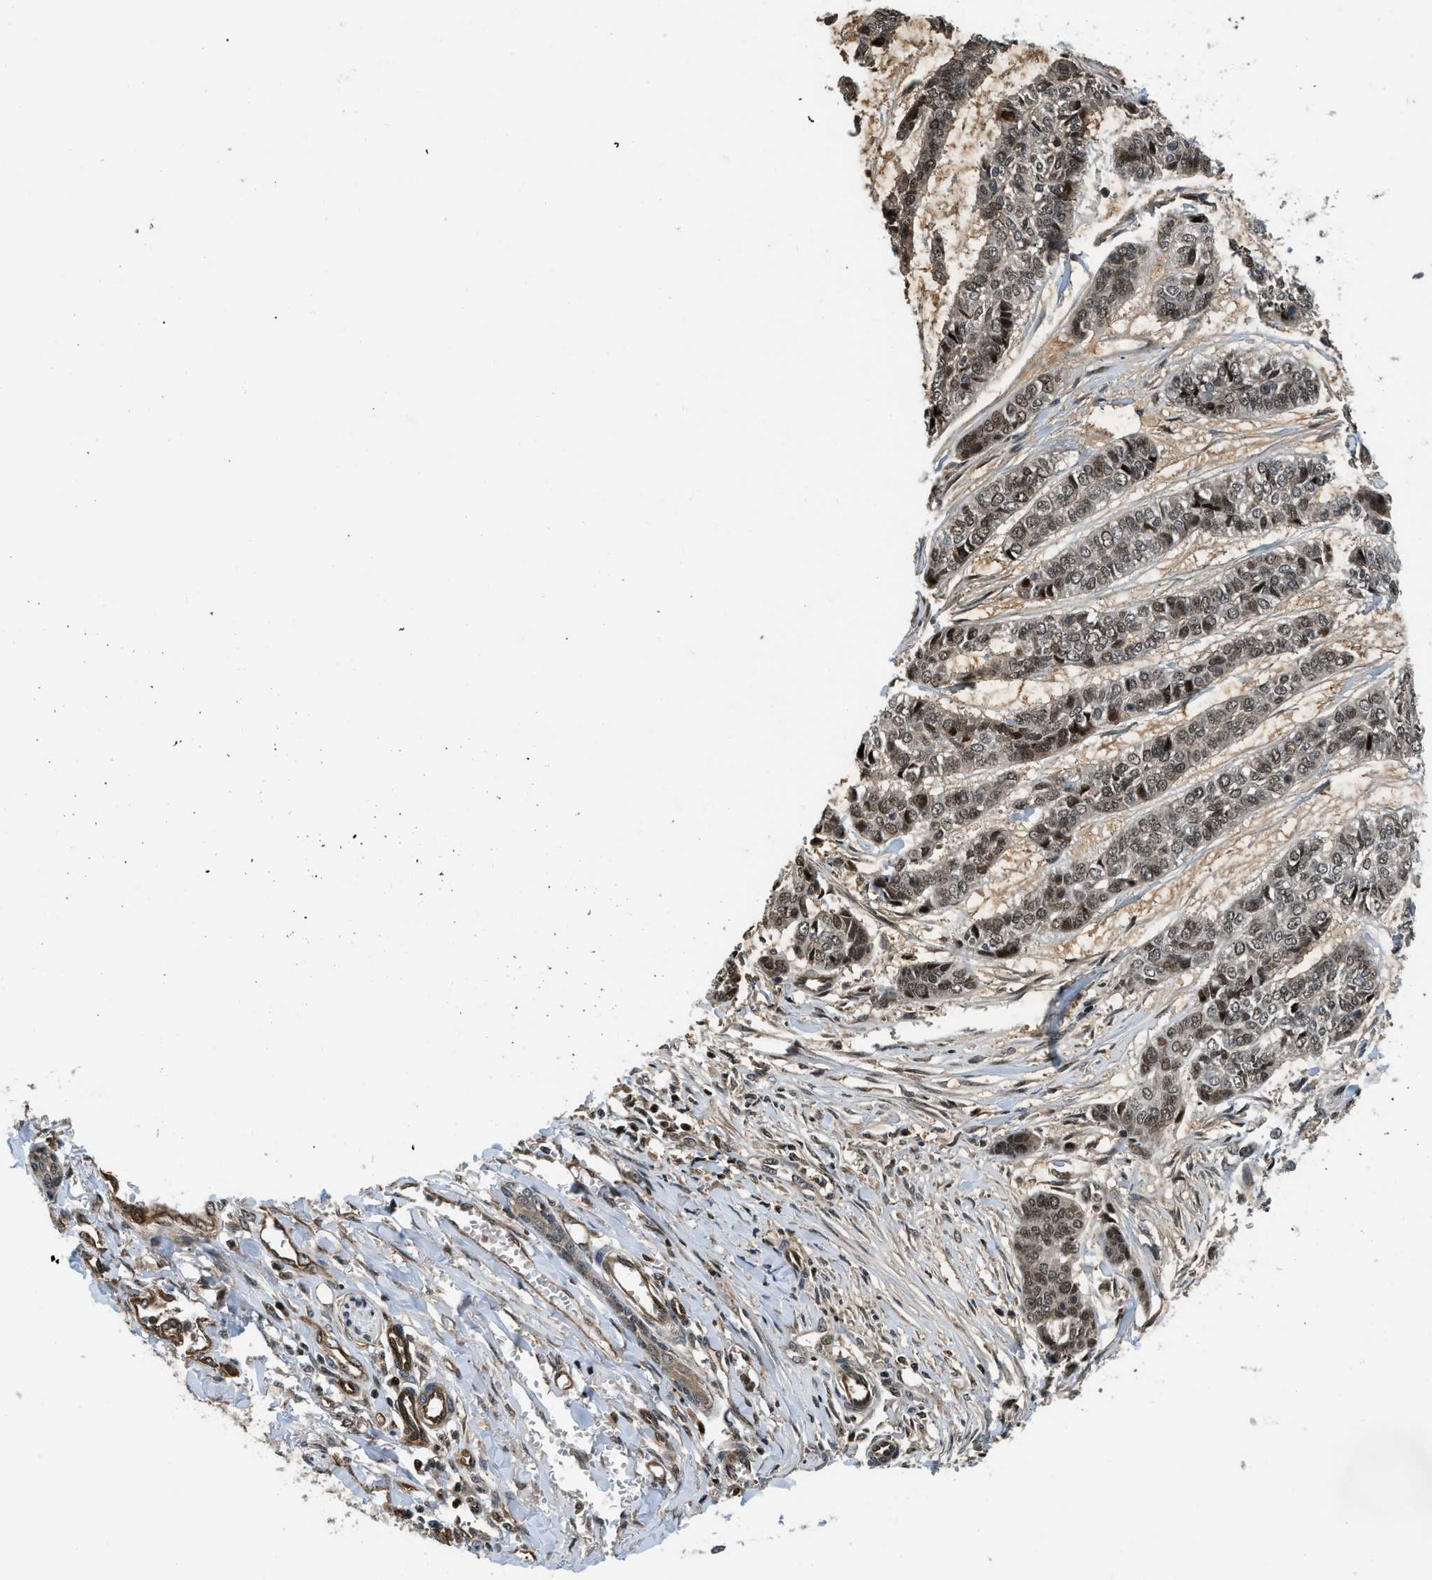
{"staining": {"intensity": "moderate", "quantity": ">75%", "location": "nuclear"}, "tissue": "skin cancer", "cell_type": "Tumor cells", "image_type": "cancer", "snomed": [{"axis": "morphology", "description": "Basal cell carcinoma"}, {"axis": "topography", "description": "Skin"}], "caption": "Immunohistochemistry (IHC) (DAB (3,3'-diaminobenzidine)) staining of skin cancer exhibits moderate nuclear protein staining in about >75% of tumor cells. The staining was performed using DAB, with brown indicating positive protein expression. Nuclei are stained blue with hematoxylin.", "gene": "LTA4H", "patient": {"sex": "female", "age": 64}}